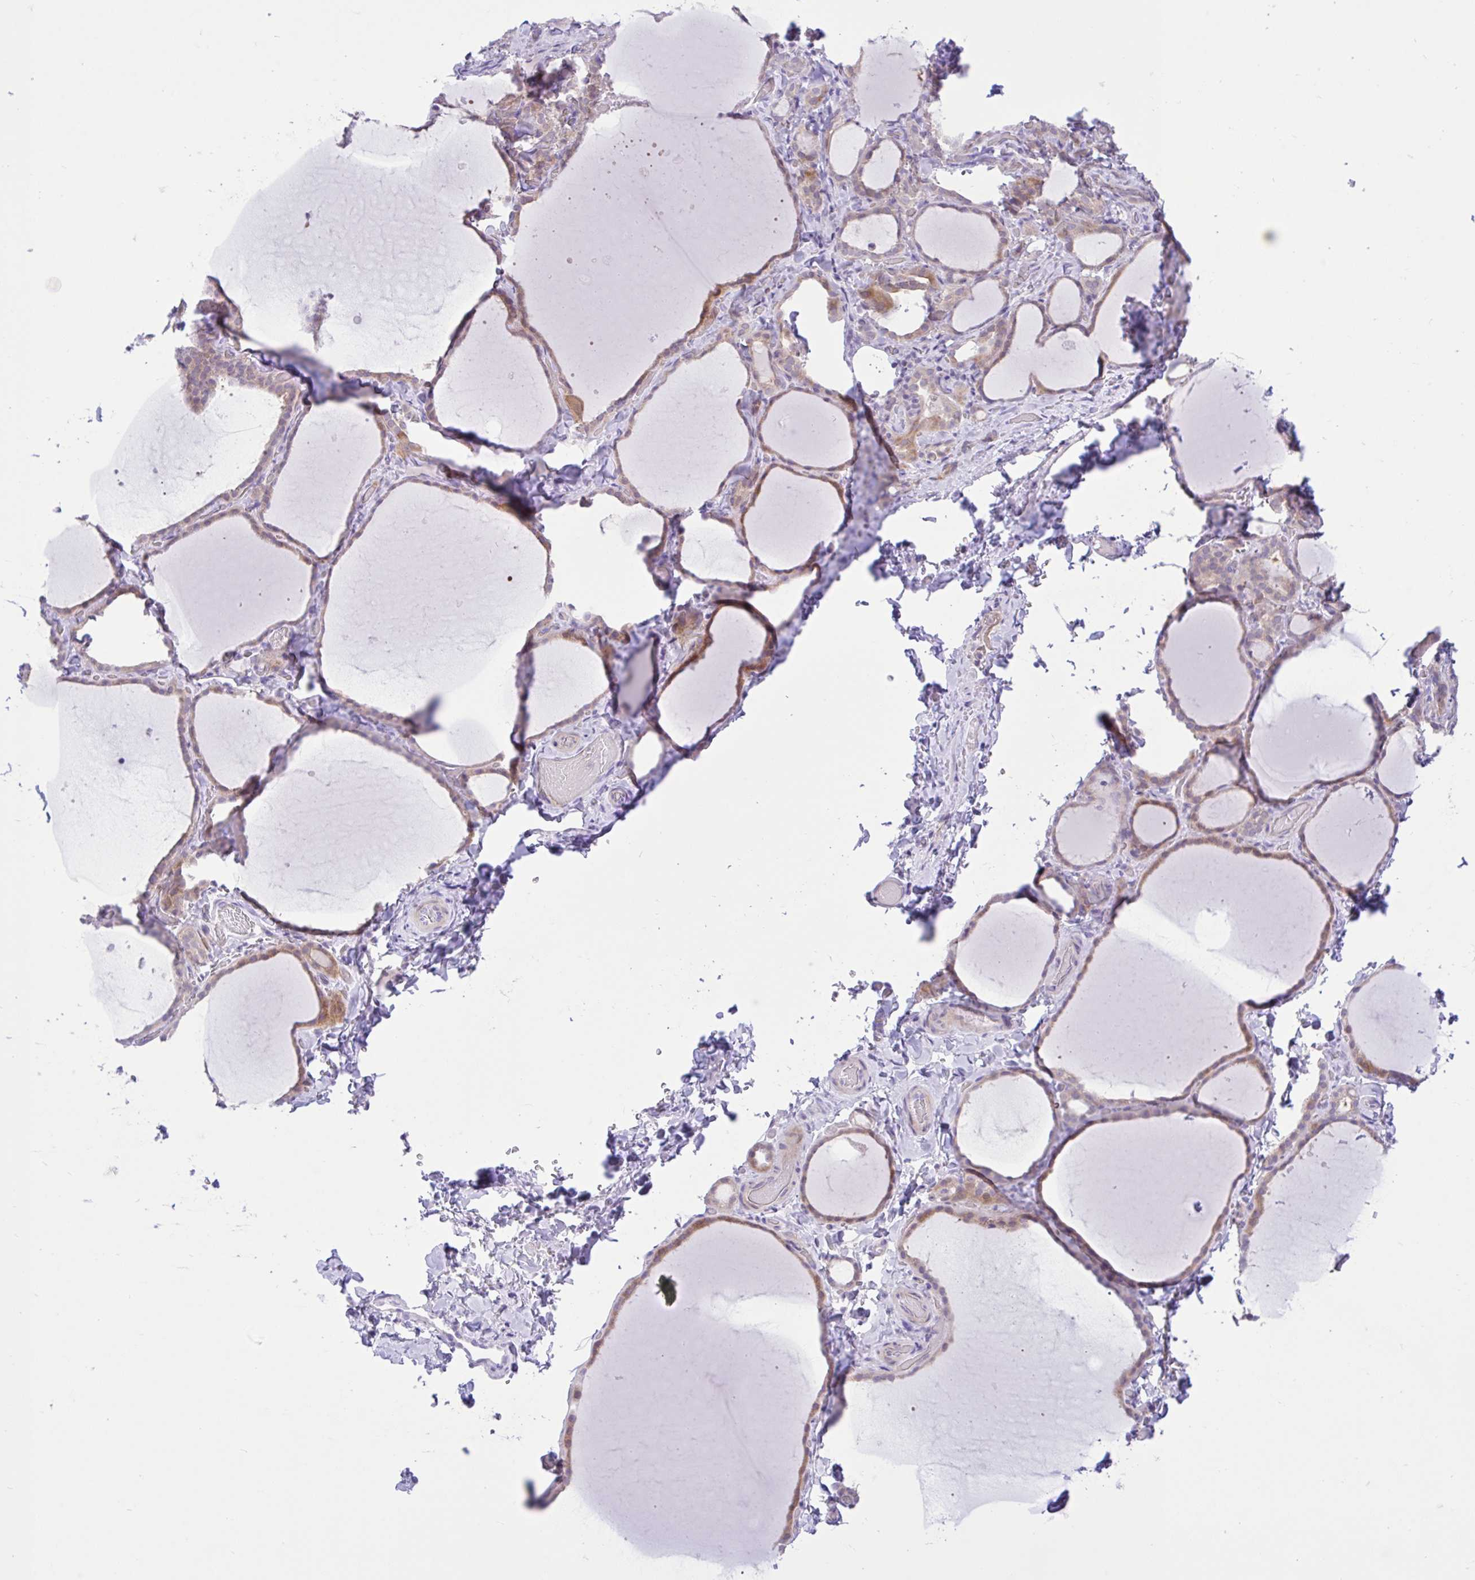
{"staining": {"intensity": "moderate", "quantity": "25%-75%", "location": "cytoplasmic/membranous"}, "tissue": "thyroid gland", "cell_type": "Glandular cells", "image_type": "normal", "snomed": [{"axis": "morphology", "description": "Normal tissue, NOS"}, {"axis": "topography", "description": "Thyroid gland"}], "caption": "The micrograph reveals immunohistochemical staining of normal thyroid gland. There is moderate cytoplasmic/membranous positivity is identified in approximately 25%-75% of glandular cells.", "gene": "ZNF101", "patient": {"sex": "female", "age": 22}}